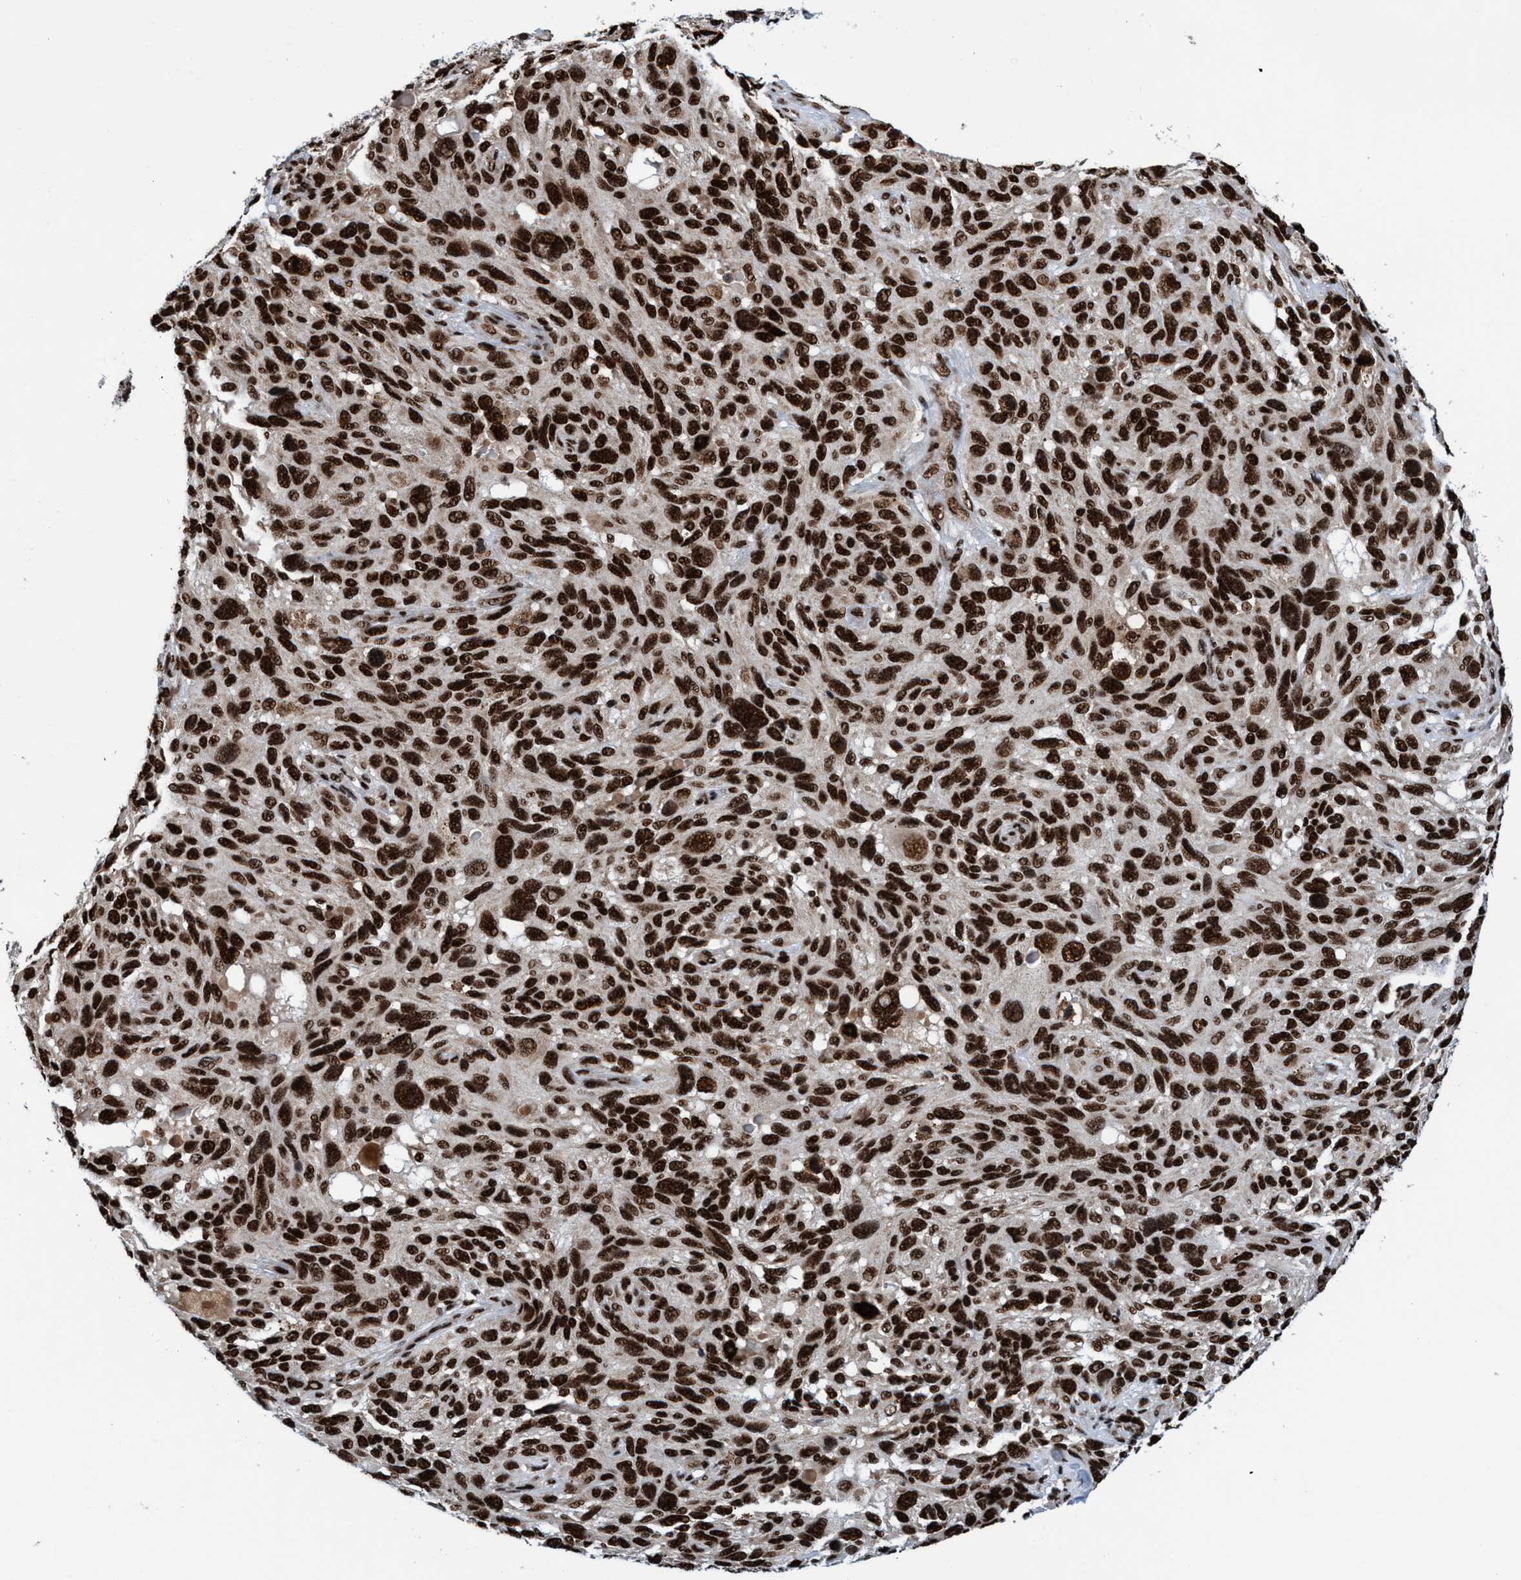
{"staining": {"intensity": "strong", "quantity": ">75%", "location": "nuclear"}, "tissue": "melanoma", "cell_type": "Tumor cells", "image_type": "cancer", "snomed": [{"axis": "morphology", "description": "Malignant melanoma, NOS"}, {"axis": "topography", "description": "Skin"}], "caption": "Malignant melanoma stained for a protein (brown) demonstrates strong nuclear positive expression in approximately >75% of tumor cells.", "gene": "TOPBP1", "patient": {"sex": "male", "age": 53}}